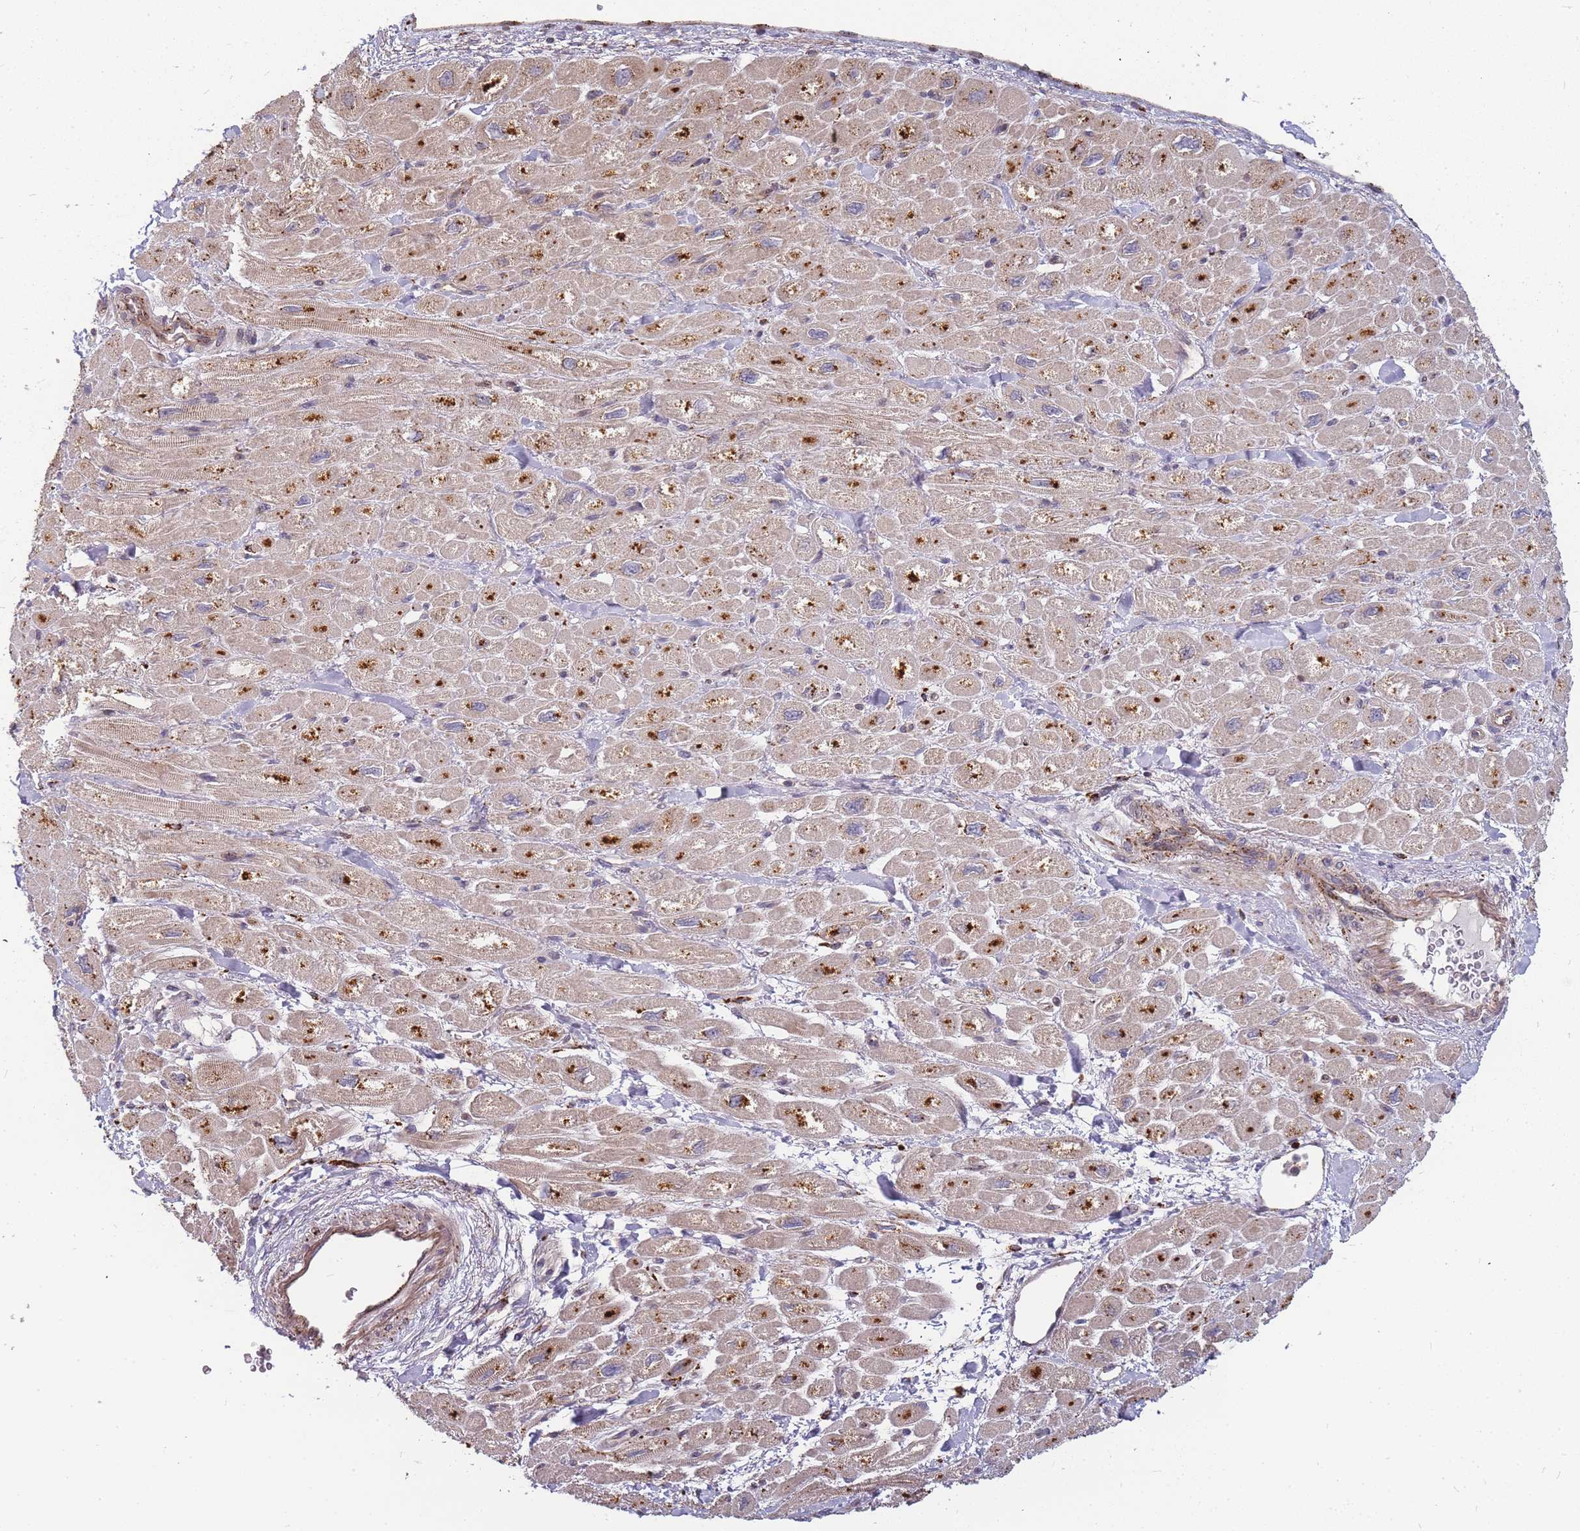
{"staining": {"intensity": "strong", "quantity": ">75%", "location": "cytoplasmic/membranous"}, "tissue": "heart muscle", "cell_type": "Cardiomyocytes", "image_type": "normal", "snomed": [{"axis": "morphology", "description": "Normal tissue, NOS"}, {"axis": "topography", "description": "Heart"}], "caption": "Immunohistochemistry (IHC) (DAB) staining of benign heart muscle reveals strong cytoplasmic/membranous protein positivity in approximately >75% of cardiomyocytes. (Stains: DAB in brown, nuclei in blue, Microscopy: brightfield microscopy at high magnification).", "gene": "ATG5", "patient": {"sex": "male", "age": 65}}